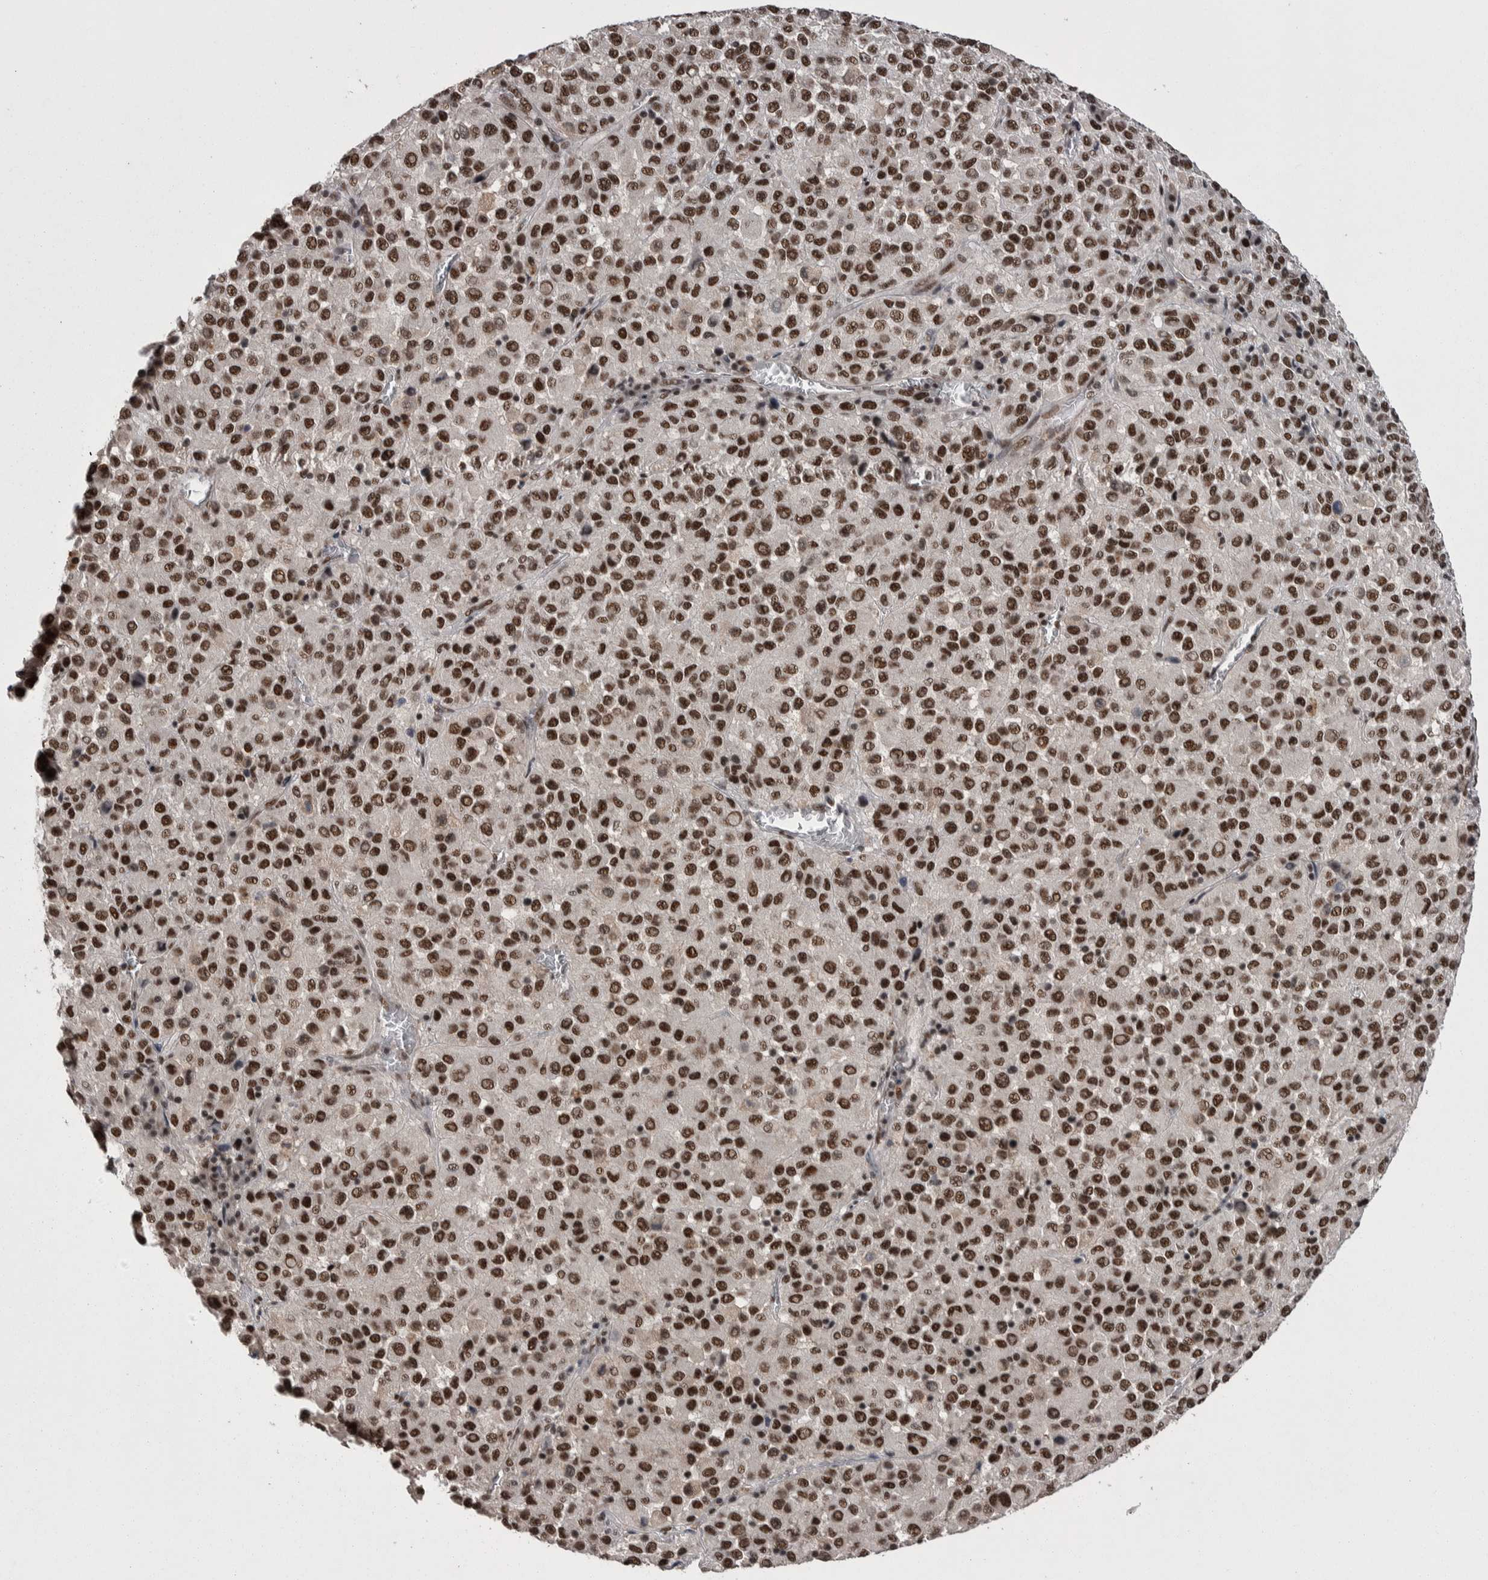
{"staining": {"intensity": "strong", "quantity": ">75%", "location": "nuclear"}, "tissue": "melanoma", "cell_type": "Tumor cells", "image_type": "cancer", "snomed": [{"axis": "morphology", "description": "Malignant melanoma, Metastatic site"}, {"axis": "topography", "description": "Lung"}], "caption": "Melanoma stained with a protein marker reveals strong staining in tumor cells.", "gene": "DMTF1", "patient": {"sex": "male", "age": 64}}